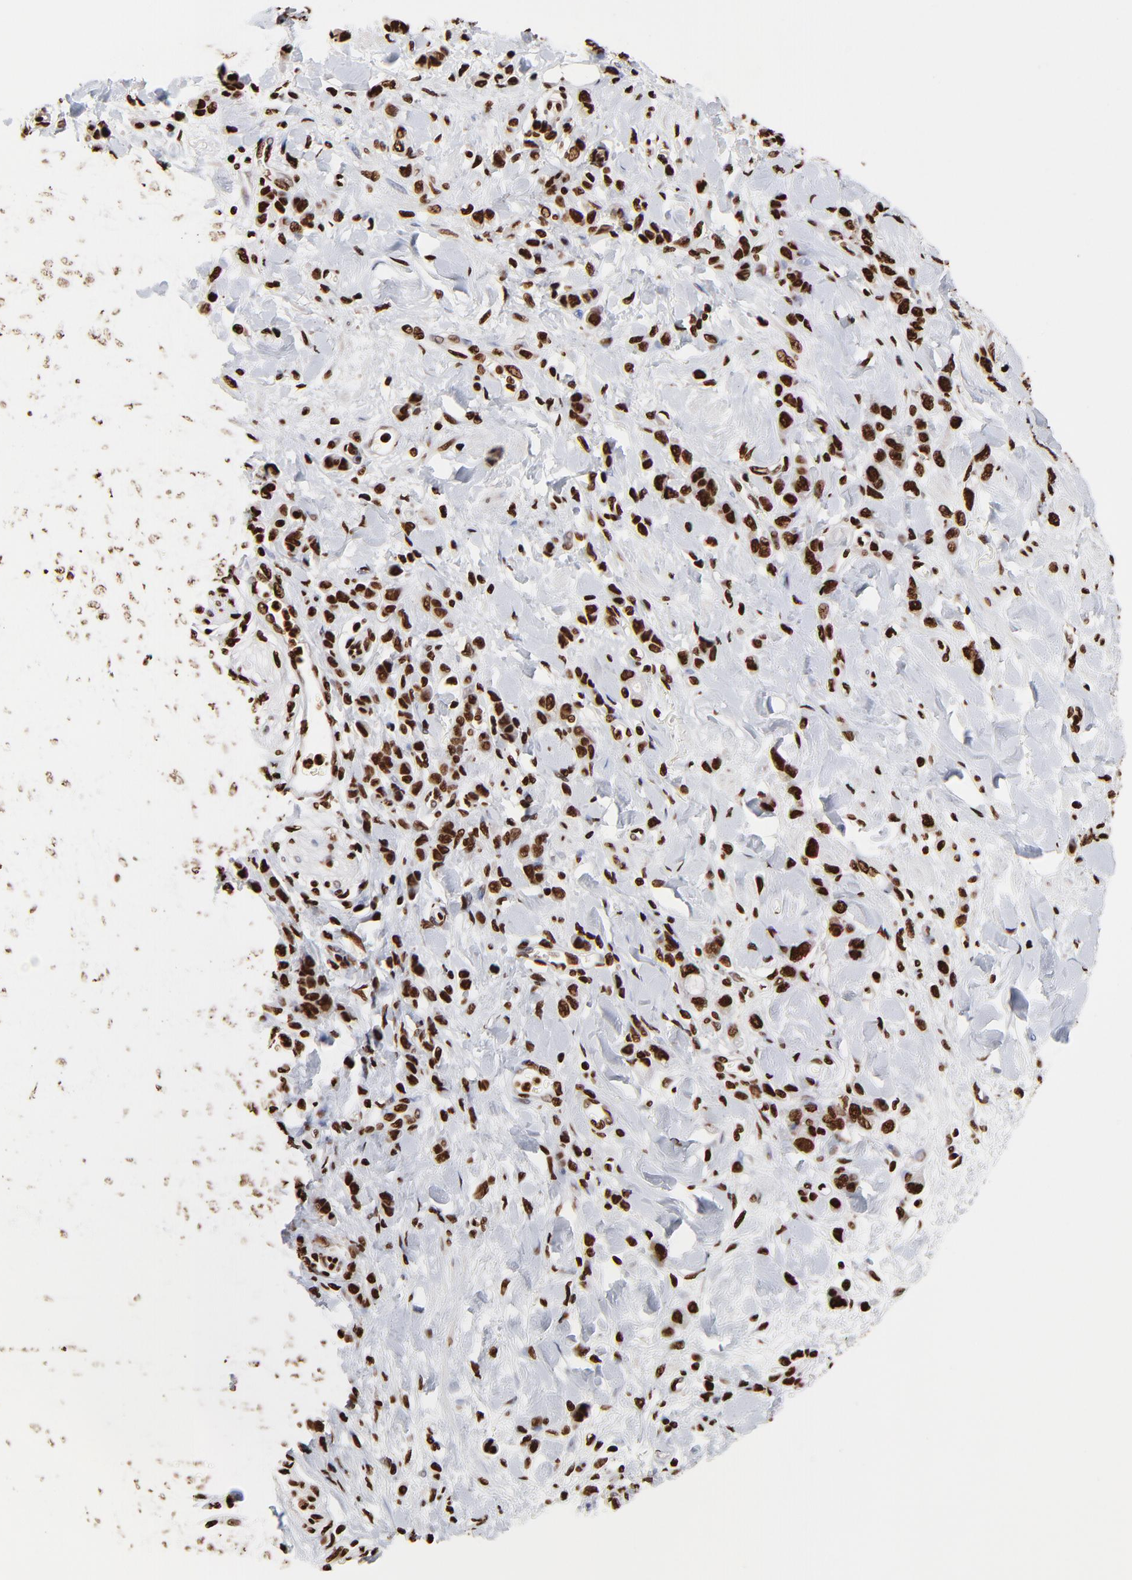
{"staining": {"intensity": "strong", "quantity": ">75%", "location": "nuclear"}, "tissue": "stomach cancer", "cell_type": "Tumor cells", "image_type": "cancer", "snomed": [{"axis": "morphology", "description": "Normal tissue, NOS"}, {"axis": "morphology", "description": "Adenocarcinoma, NOS"}, {"axis": "topography", "description": "Stomach"}], "caption": "Adenocarcinoma (stomach) stained for a protein (brown) displays strong nuclear positive staining in approximately >75% of tumor cells.", "gene": "ZNF544", "patient": {"sex": "male", "age": 82}}